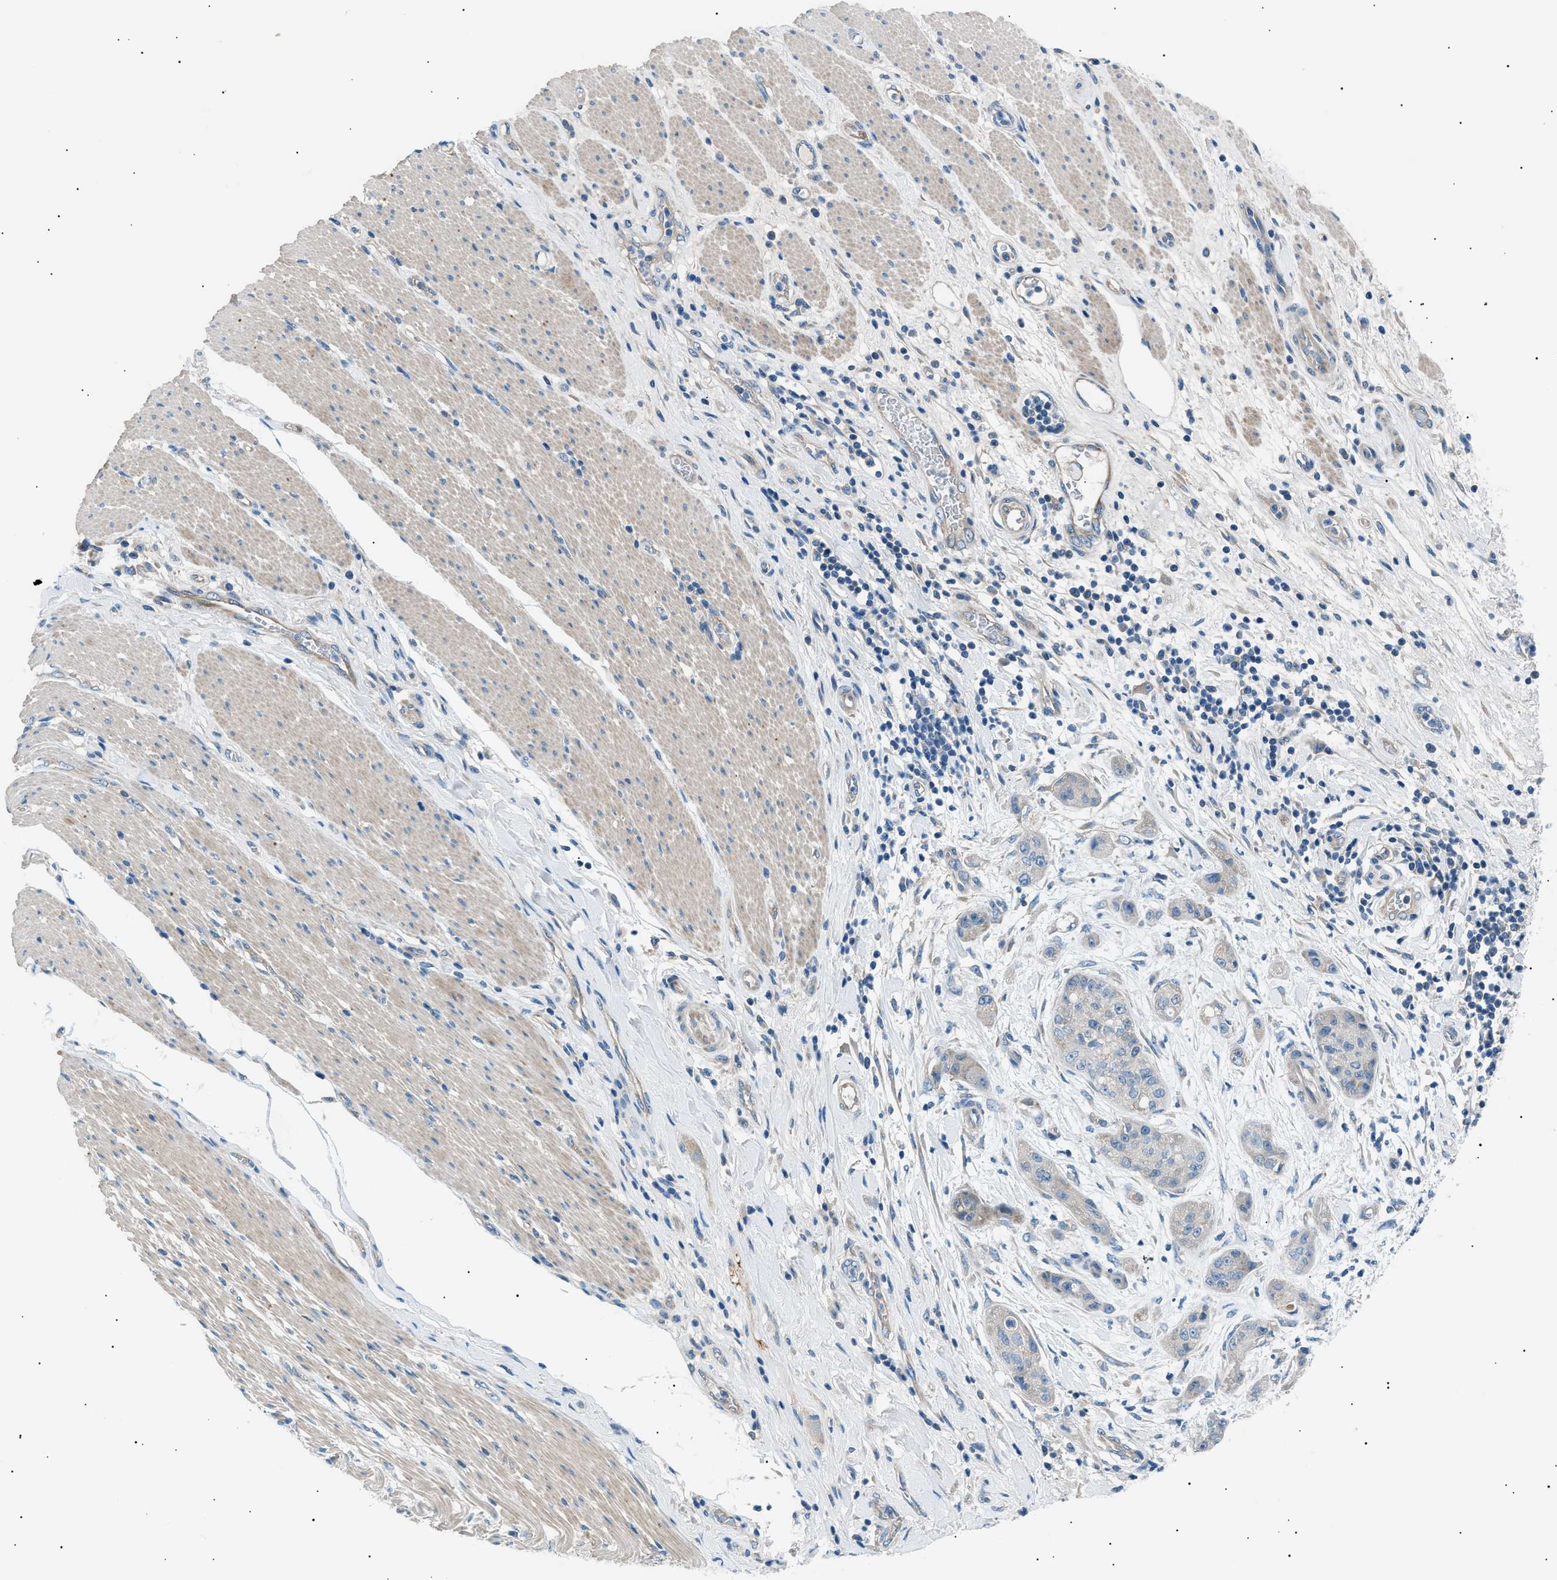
{"staining": {"intensity": "negative", "quantity": "none", "location": "none"}, "tissue": "pancreatic cancer", "cell_type": "Tumor cells", "image_type": "cancer", "snomed": [{"axis": "morphology", "description": "Adenocarcinoma, NOS"}, {"axis": "topography", "description": "Pancreas"}], "caption": "Immunohistochemistry (IHC) micrograph of neoplastic tissue: human pancreatic cancer (adenocarcinoma) stained with DAB demonstrates no significant protein expression in tumor cells.", "gene": "LRRC37B", "patient": {"sex": "female", "age": 78}}